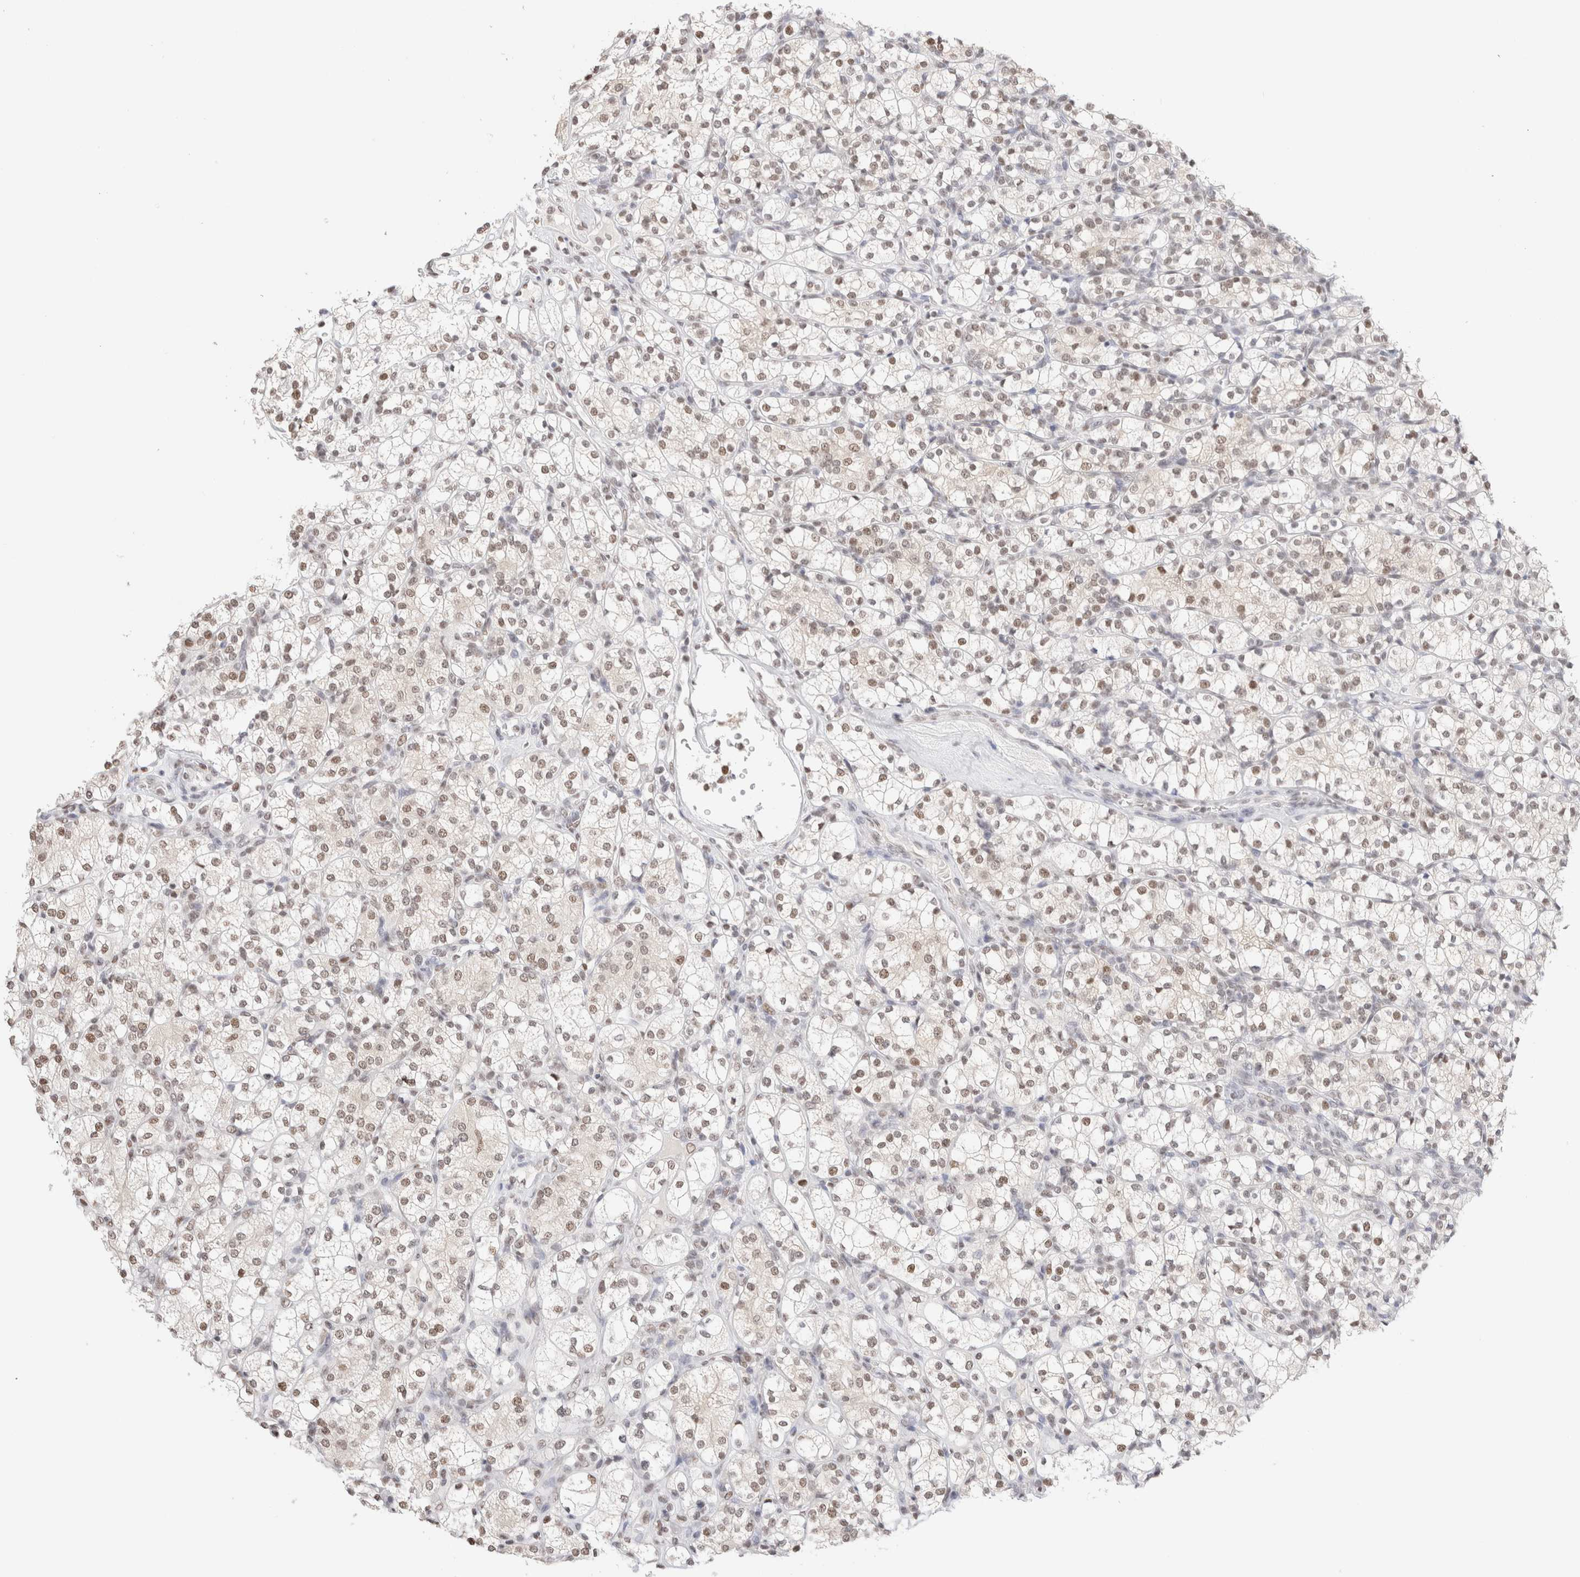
{"staining": {"intensity": "moderate", "quantity": "25%-75%", "location": "nuclear"}, "tissue": "renal cancer", "cell_type": "Tumor cells", "image_type": "cancer", "snomed": [{"axis": "morphology", "description": "Adenocarcinoma, NOS"}, {"axis": "topography", "description": "Kidney"}], "caption": "Renal adenocarcinoma stained with DAB (3,3'-diaminobenzidine) immunohistochemistry demonstrates medium levels of moderate nuclear positivity in approximately 25%-75% of tumor cells. The staining was performed using DAB (3,3'-diaminobenzidine), with brown indicating positive protein expression. Nuclei are stained blue with hematoxylin.", "gene": "SUPT3H", "patient": {"sex": "male", "age": 77}}